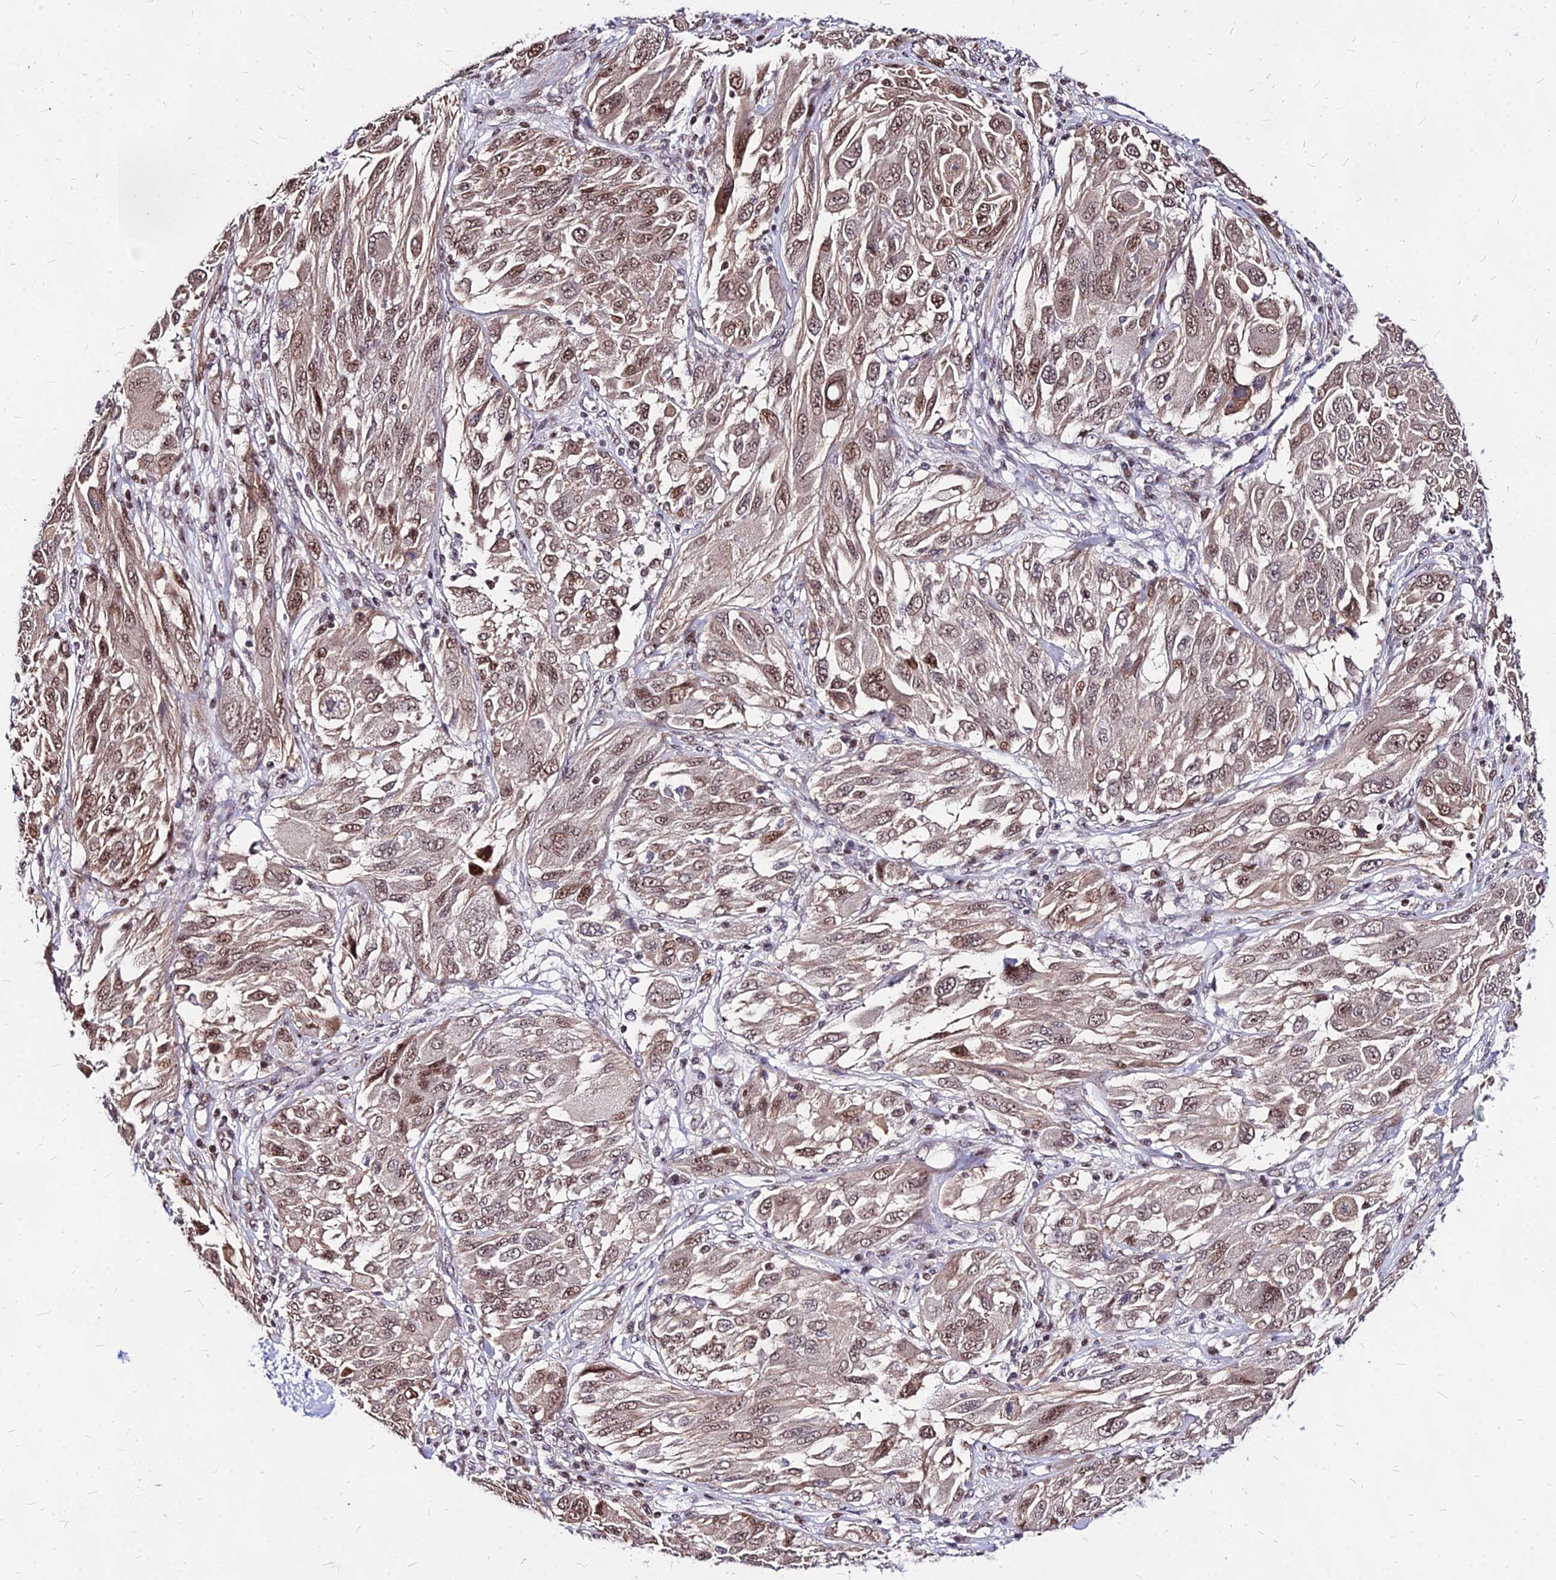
{"staining": {"intensity": "moderate", "quantity": ">75%", "location": "nuclear"}, "tissue": "melanoma", "cell_type": "Tumor cells", "image_type": "cancer", "snomed": [{"axis": "morphology", "description": "Malignant melanoma, NOS"}, {"axis": "topography", "description": "Skin"}], "caption": "Melanoma stained for a protein (brown) displays moderate nuclear positive staining in about >75% of tumor cells.", "gene": "DDX55", "patient": {"sex": "female", "age": 91}}